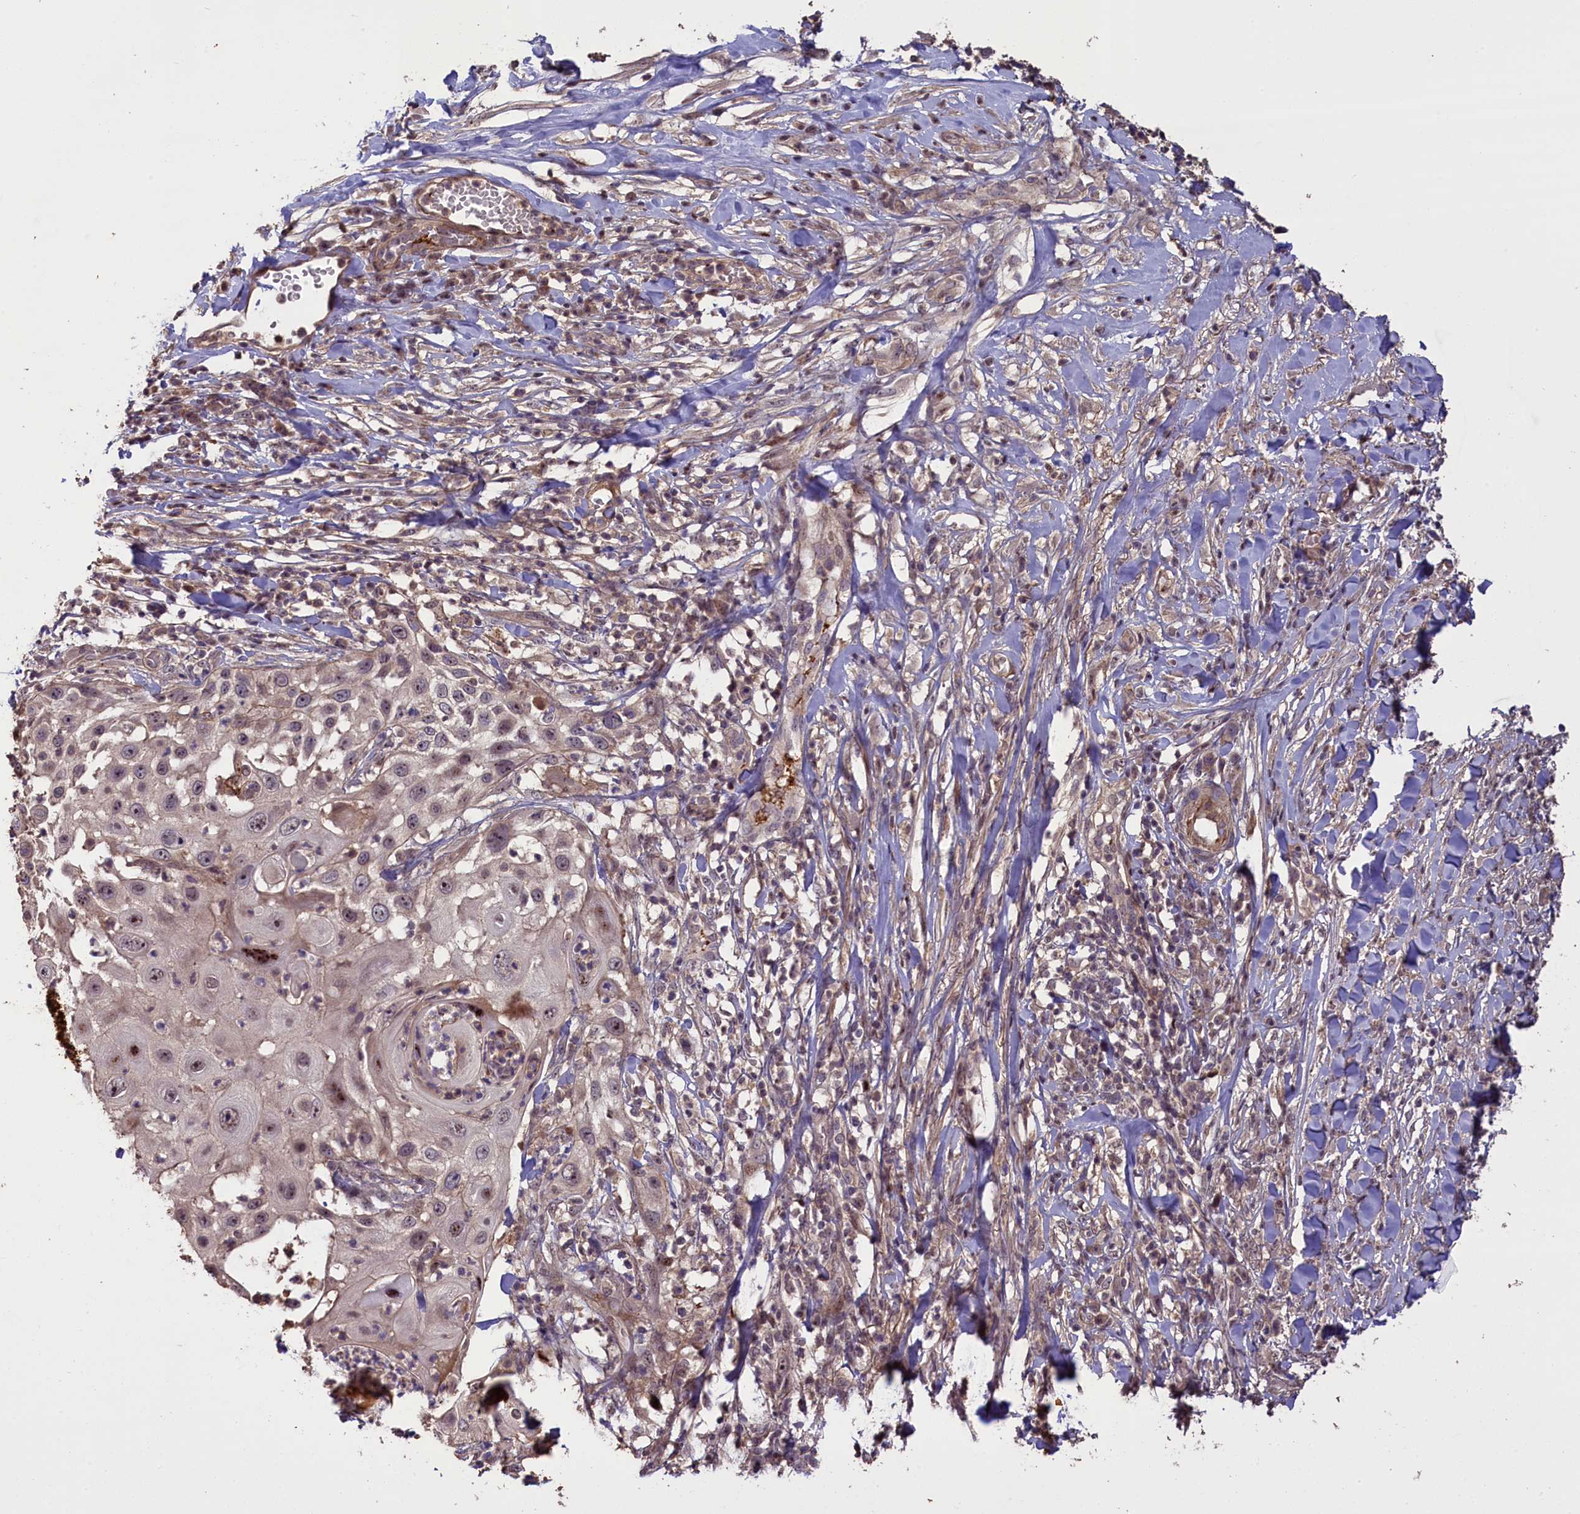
{"staining": {"intensity": "weak", "quantity": "25%-75%", "location": "cytoplasmic/membranous,nuclear"}, "tissue": "skin cancer", "cell_type": "Tumor cells", "image_type": "cancer", "snomed": [{"axis": "morphology", "description": "Squamous cell carcinoma, NOS"}, {"axis": "topography", "description": "Skin"}], "caption": "Squamous cell carcinoma (skin) tissue exhibits weak cytoplasmic/membranous and nuclear expression in approximately 25%-75% of tumor cells", "gene": "FUZ", "patient": {"sex": "female", "age": 44}}